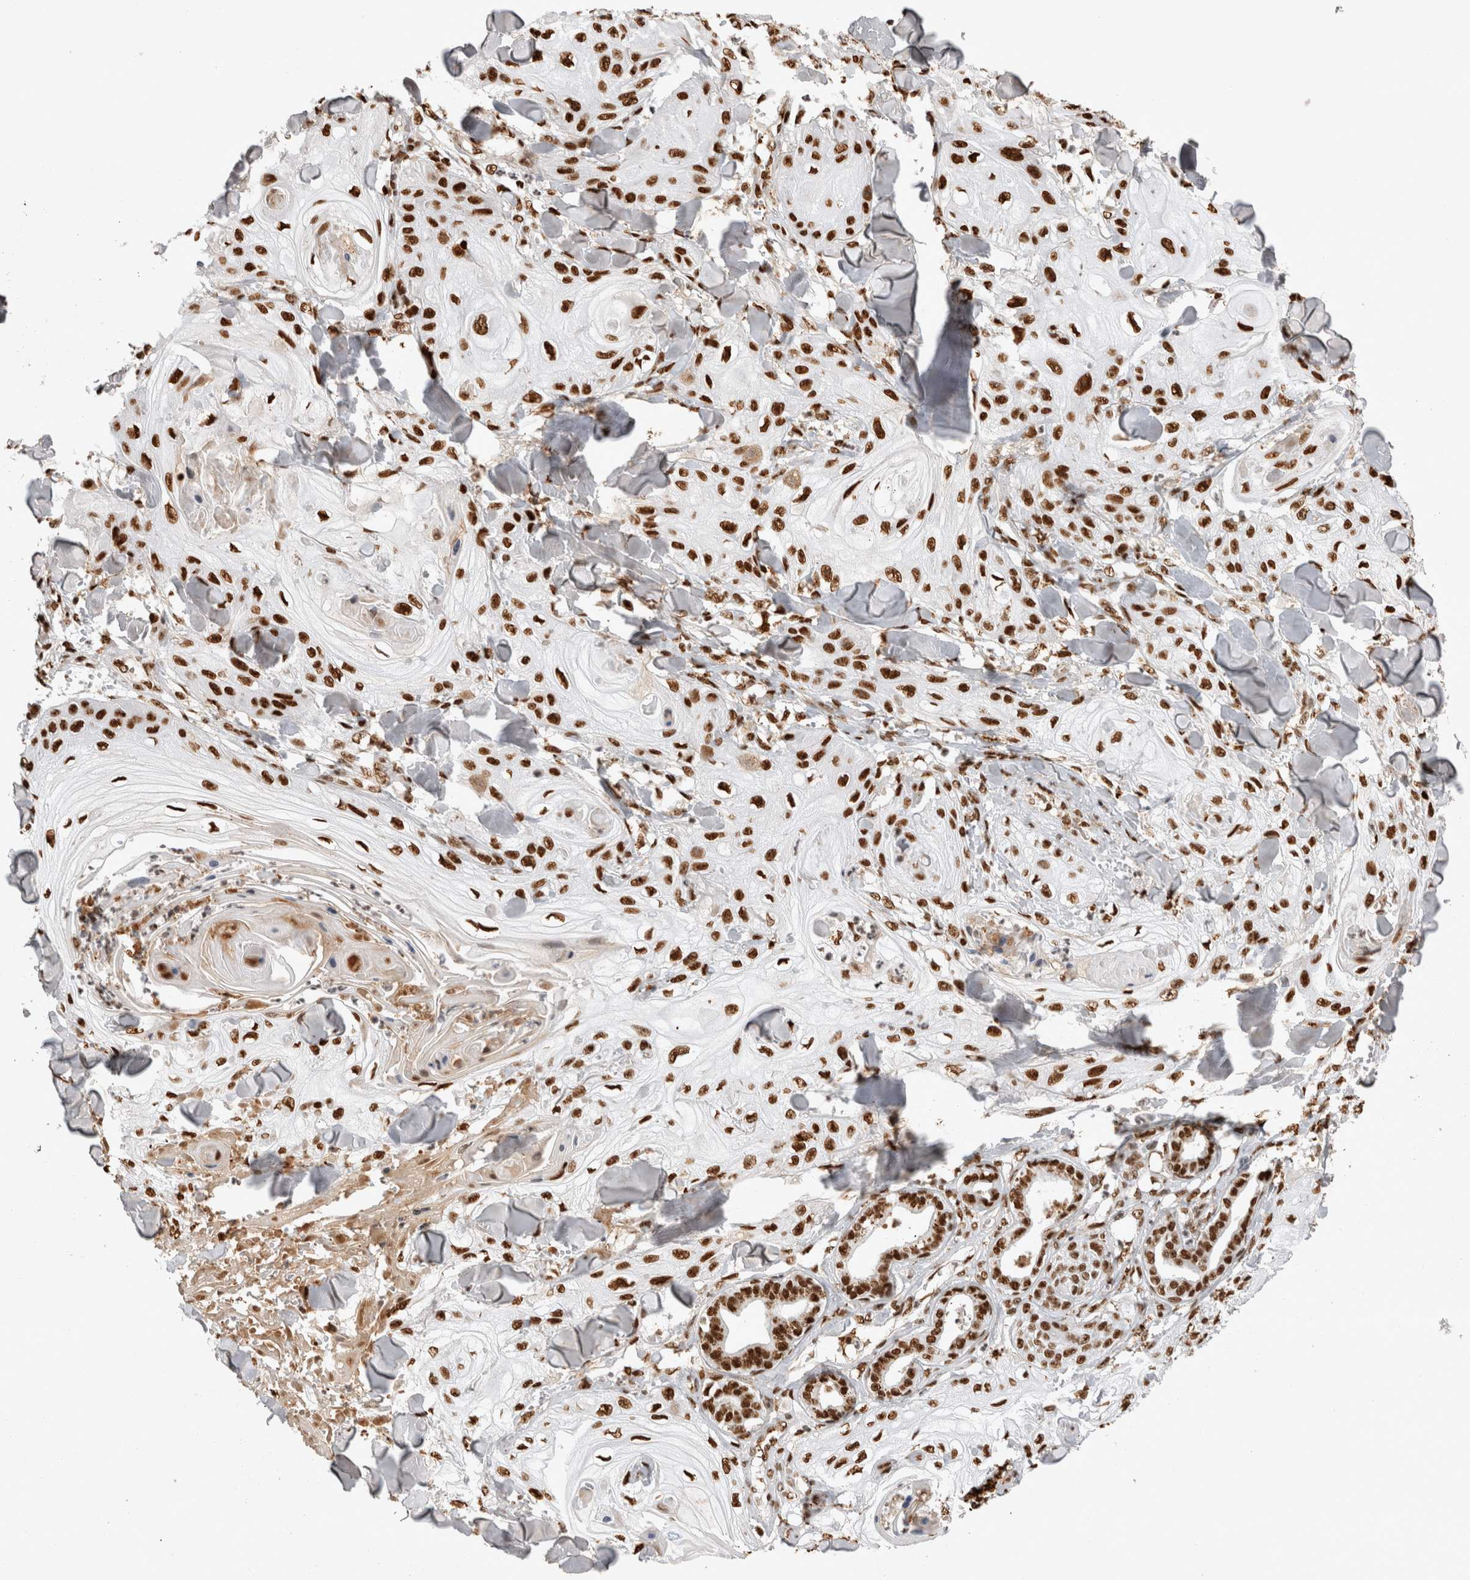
{"staining": {"intensity": "strong", "quantity": ">75%", "location": "nuclear"}, "tissue": "skin cancer", "cell_type": "Tumor cells", "image_type": "cancer", "snomed": [{"axis": "morphology", "description": "Squamous cell carcinoma, NOS"}, {"axis": "topography", "description": "Skin"}], "caption": "DAB (3,3'-diaminobenzidine) immunohistochemical staining of human skin cancer (squamous cell carcinoma) exhibits strong nuclear protein staining in about >75% of tumor cells.", "gene": "EYA2", "patient": {"sex": "male", "age": 74}}